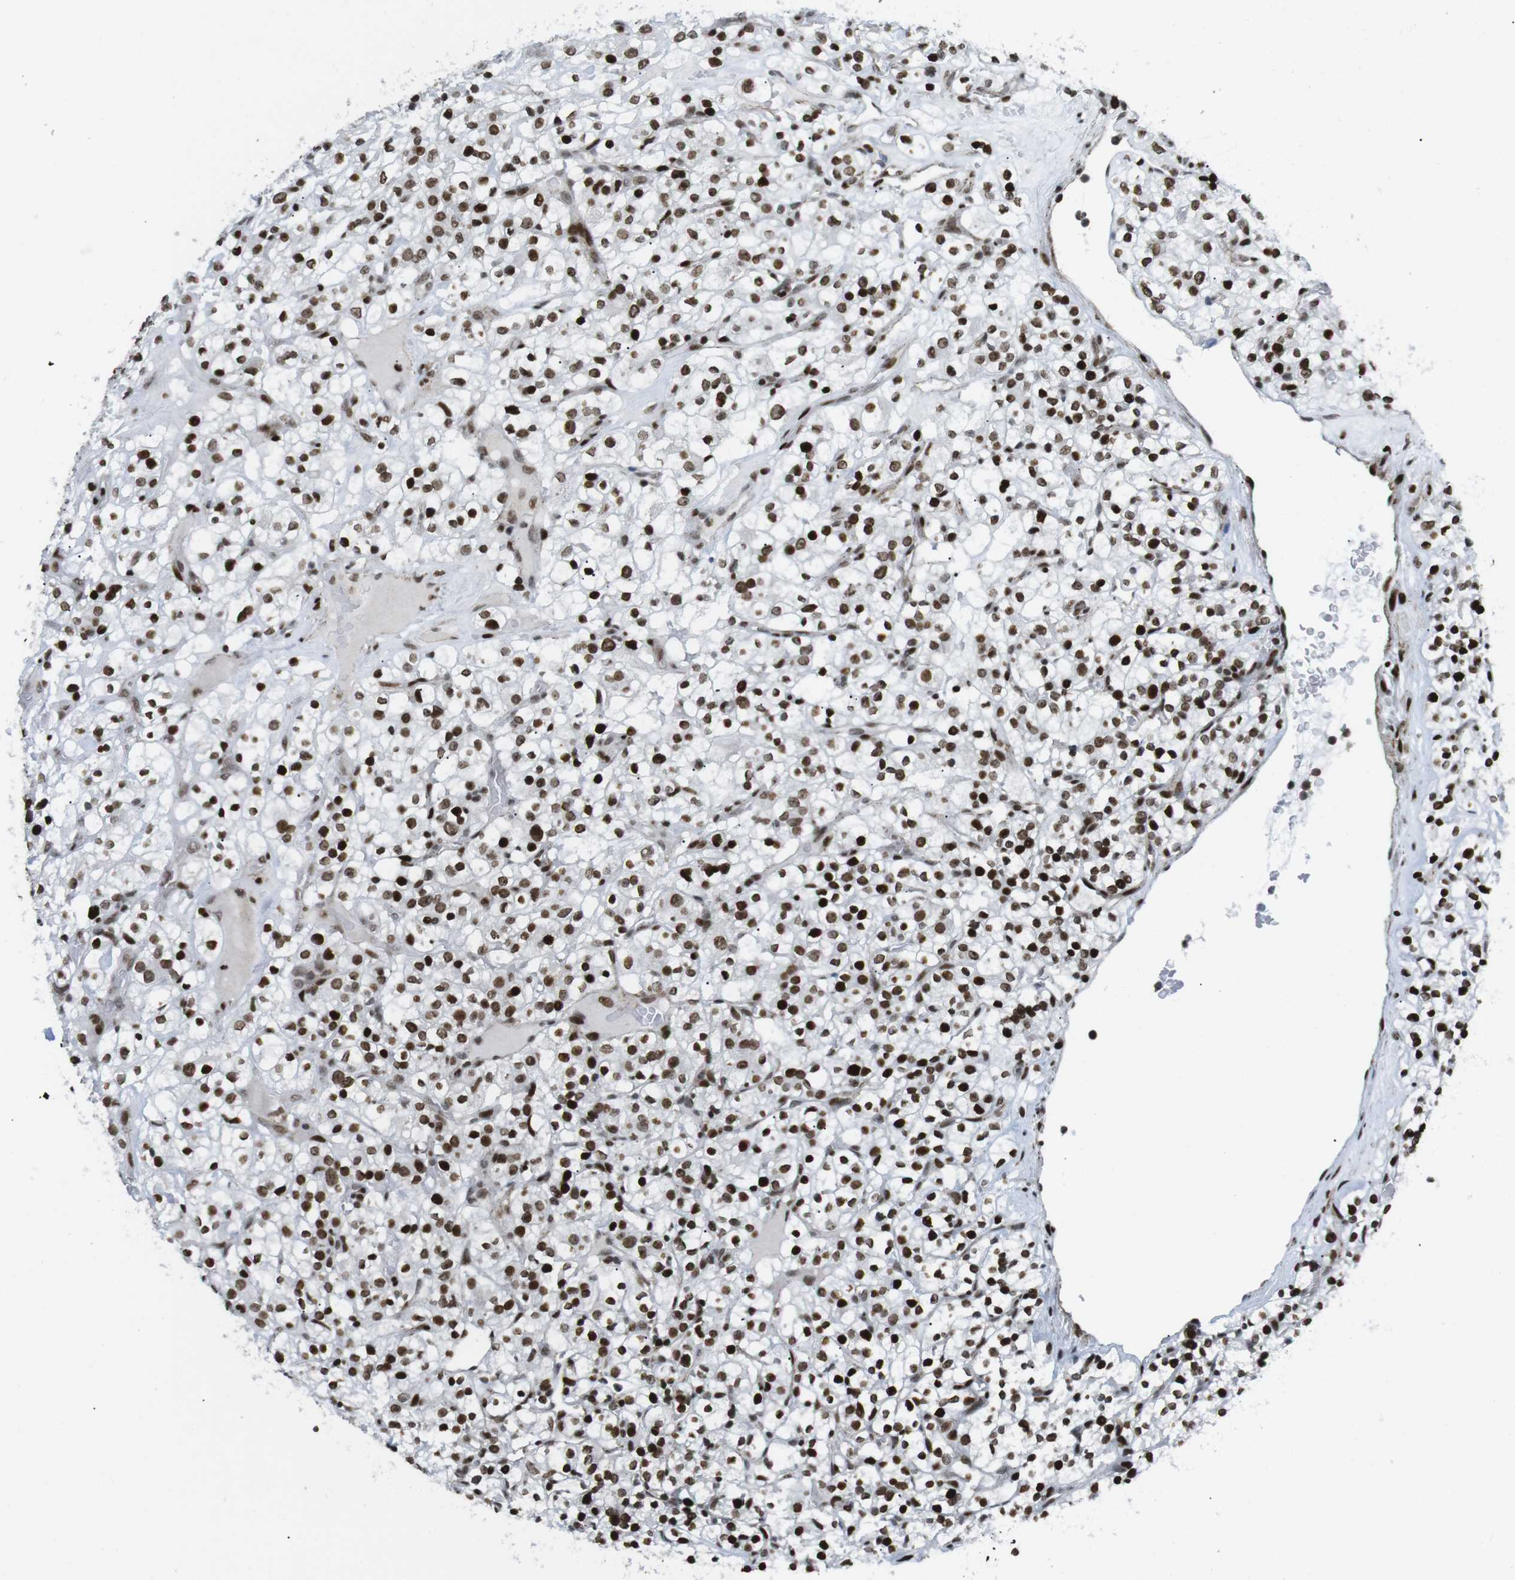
{"staining": {"intensity": "strong", "quantity": ">75%", "location": "nuclear"}, "tissue": "renal cancer", "cell_type": "Tumor cells", "image_type": "cancer", "snomed": [{"axis": "morphology", "description": "Normal tissue, NOS"}, {"axis": "morphology", "description": "Adenocarcinoma, NOS"}, {"axis": "topography", "description": "Kidney"}], "caption": "IHC (DAB) staining of human renal cancer demonstrates strong nuclear protein positivity in about >75% of tumor cells. The protein of interest is stained brown, and the nuclei are stained in blue (DAB IHC with brightfield microscopy, high magnification).", "gene": "ARID1A", "patient": {"sex": "female", "age": 72}}